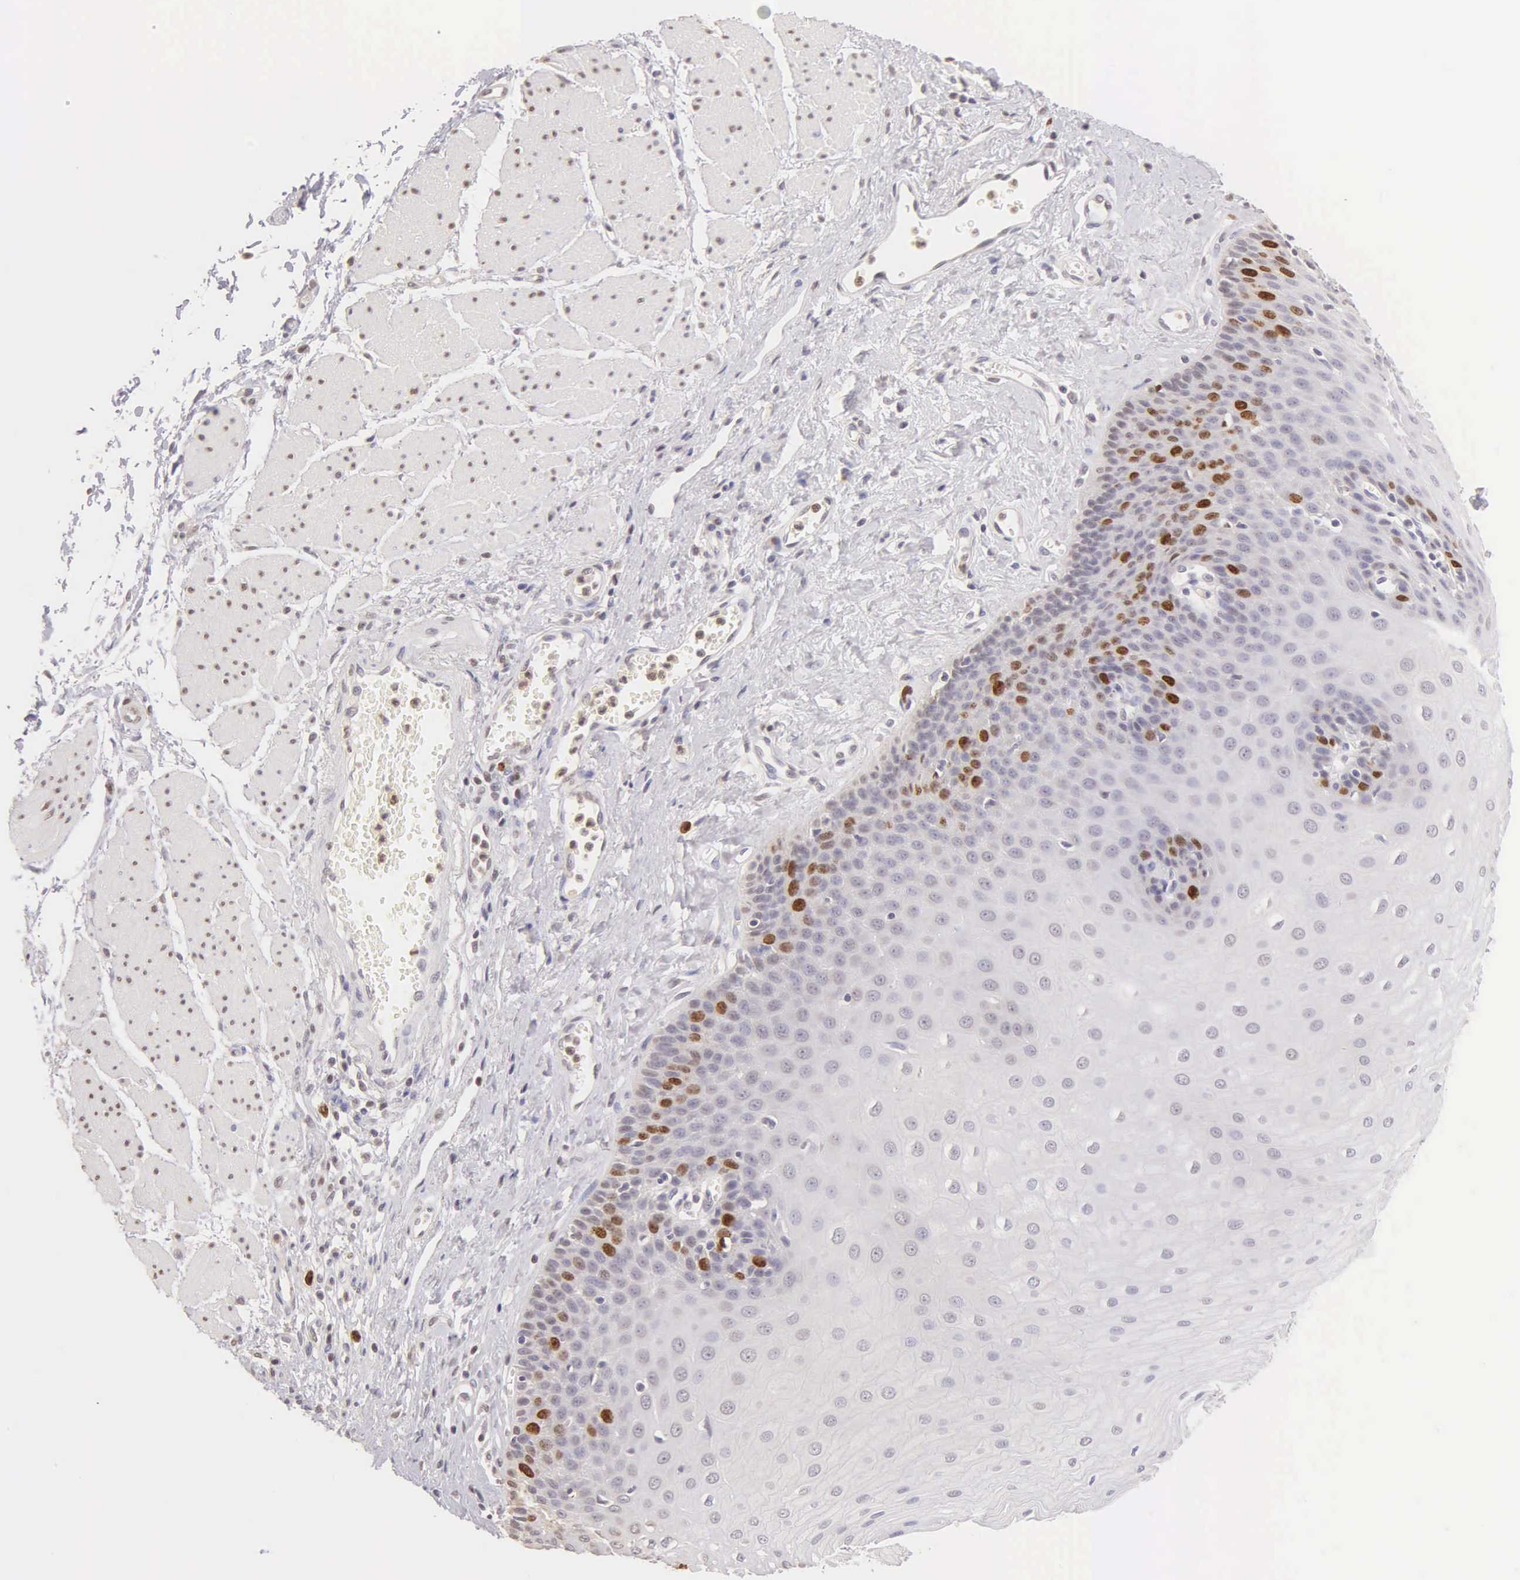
{"staining": {"intensity": "strong", "quantity": "<25%", "location": "nuclear"}, "tissue": "esophagus", "cell_type": "Squamous epithelial cells", "image_type": "normal", "snomed": [{"axis": "morphology", "description": "Normal tissue, NOS"}, {"axis": "topography", "description": "Esophagus"}], "caption": "DAB immunohistochemical staining of benign esophagus reveals strong nuclear protein positivity in about <25% of squamous epithelial cells. The staining was performed using DAB to visualize the protein expression in brown, while the nuclei were stained in blue with hematoxylin (Magnification: 20x).", "gene": "MKI67", "patient": {"sex": "male", "age": 65}}